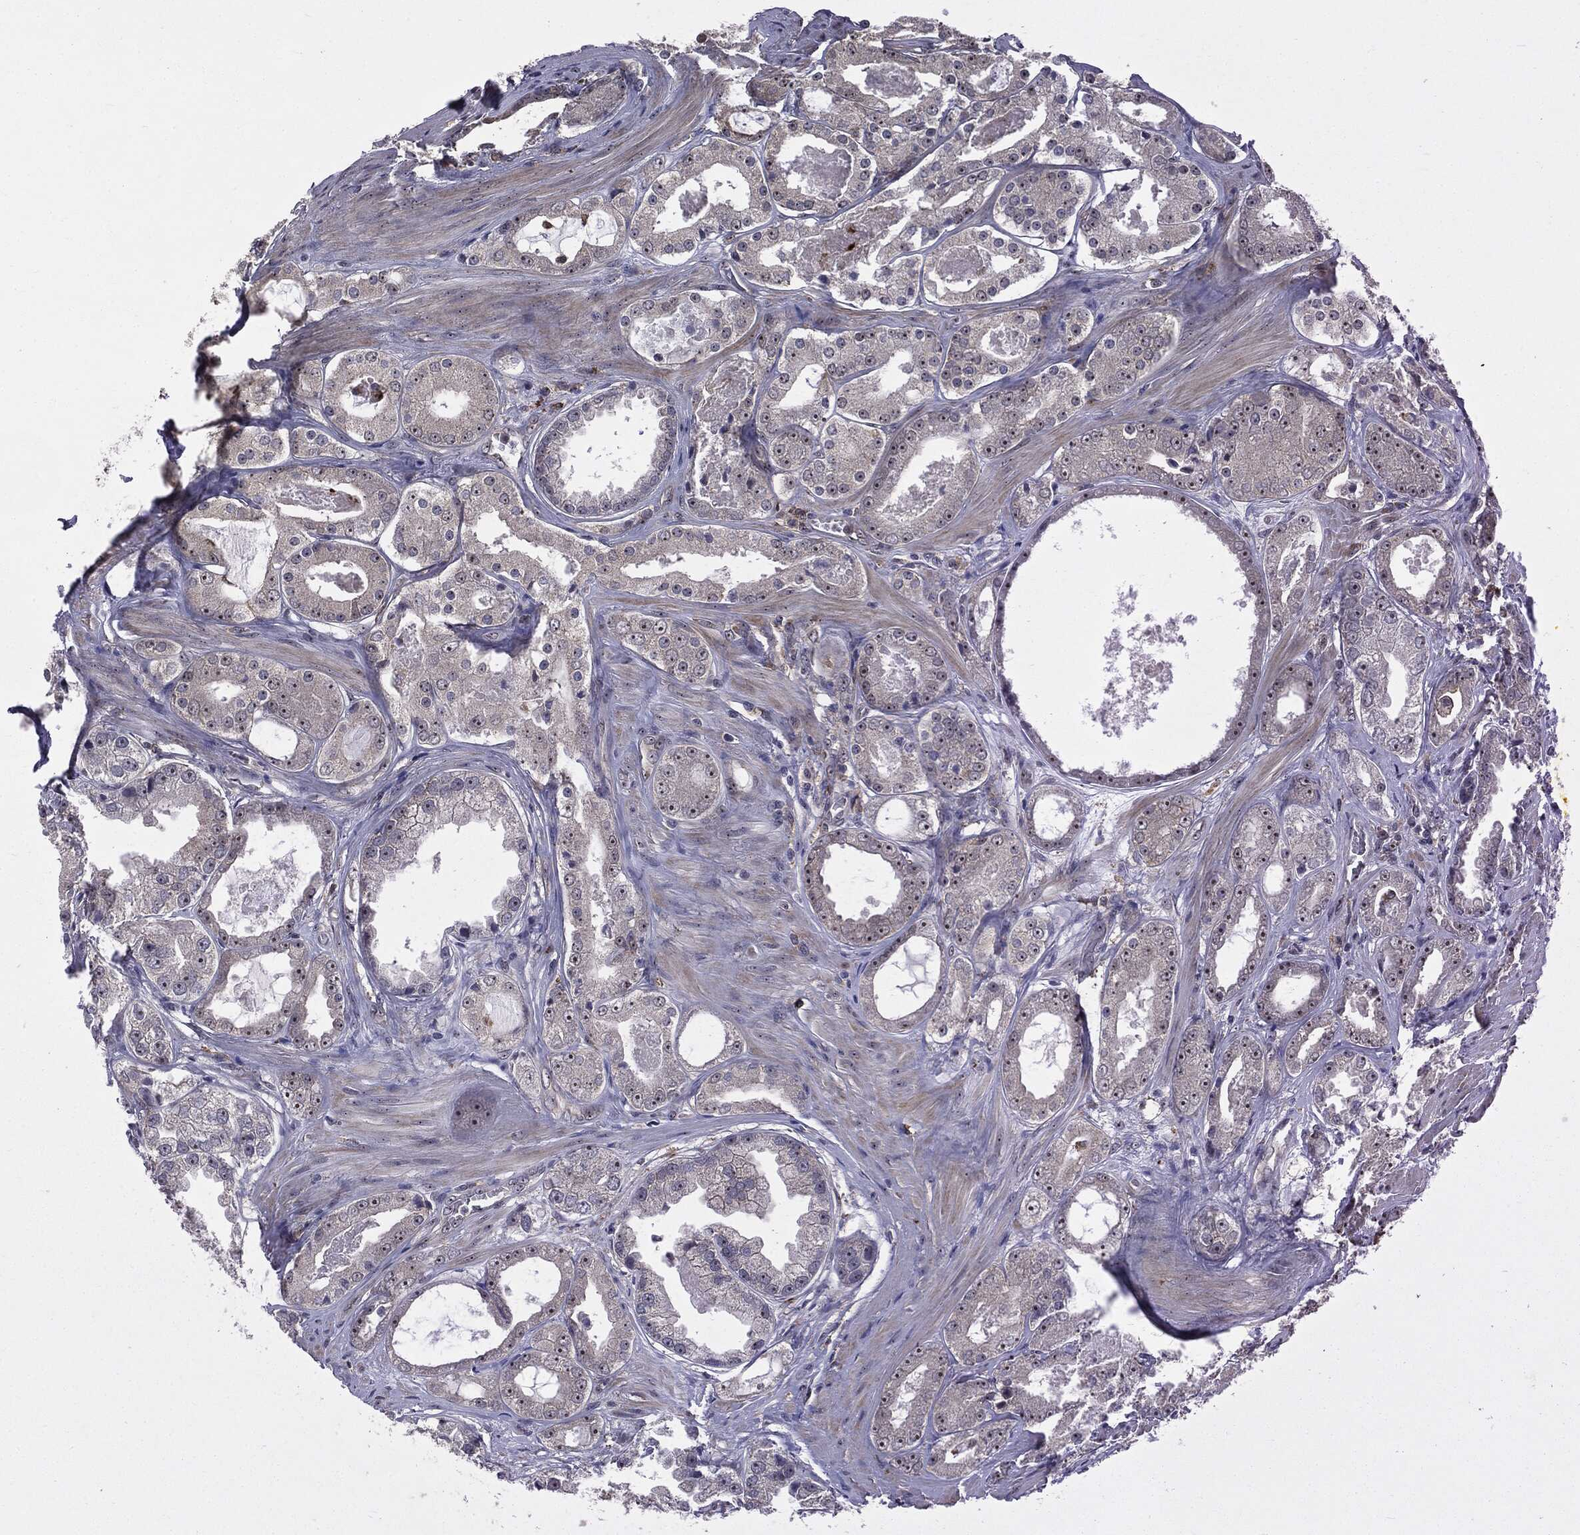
{"staining": {"intensity": "moderate", "quantity": "25%-75%", "location": "nuclear"}, "tissue": "prostate cancer", "cell_type": "Tumor cells", "image_type": "cancer", "snomed": [{"axis": "morphology", "description": "Adenocarcinoma, NOS"}, {"axis": "topography", "description": "Prostate"}], "caption": "Prostate cancer stained for a protein (brown) shows moderate nuclear positive positivity in about 25%-75% of tumor cells.", "gene": "TRMT1L", "patient": {"sex": "male", "age": 61}}